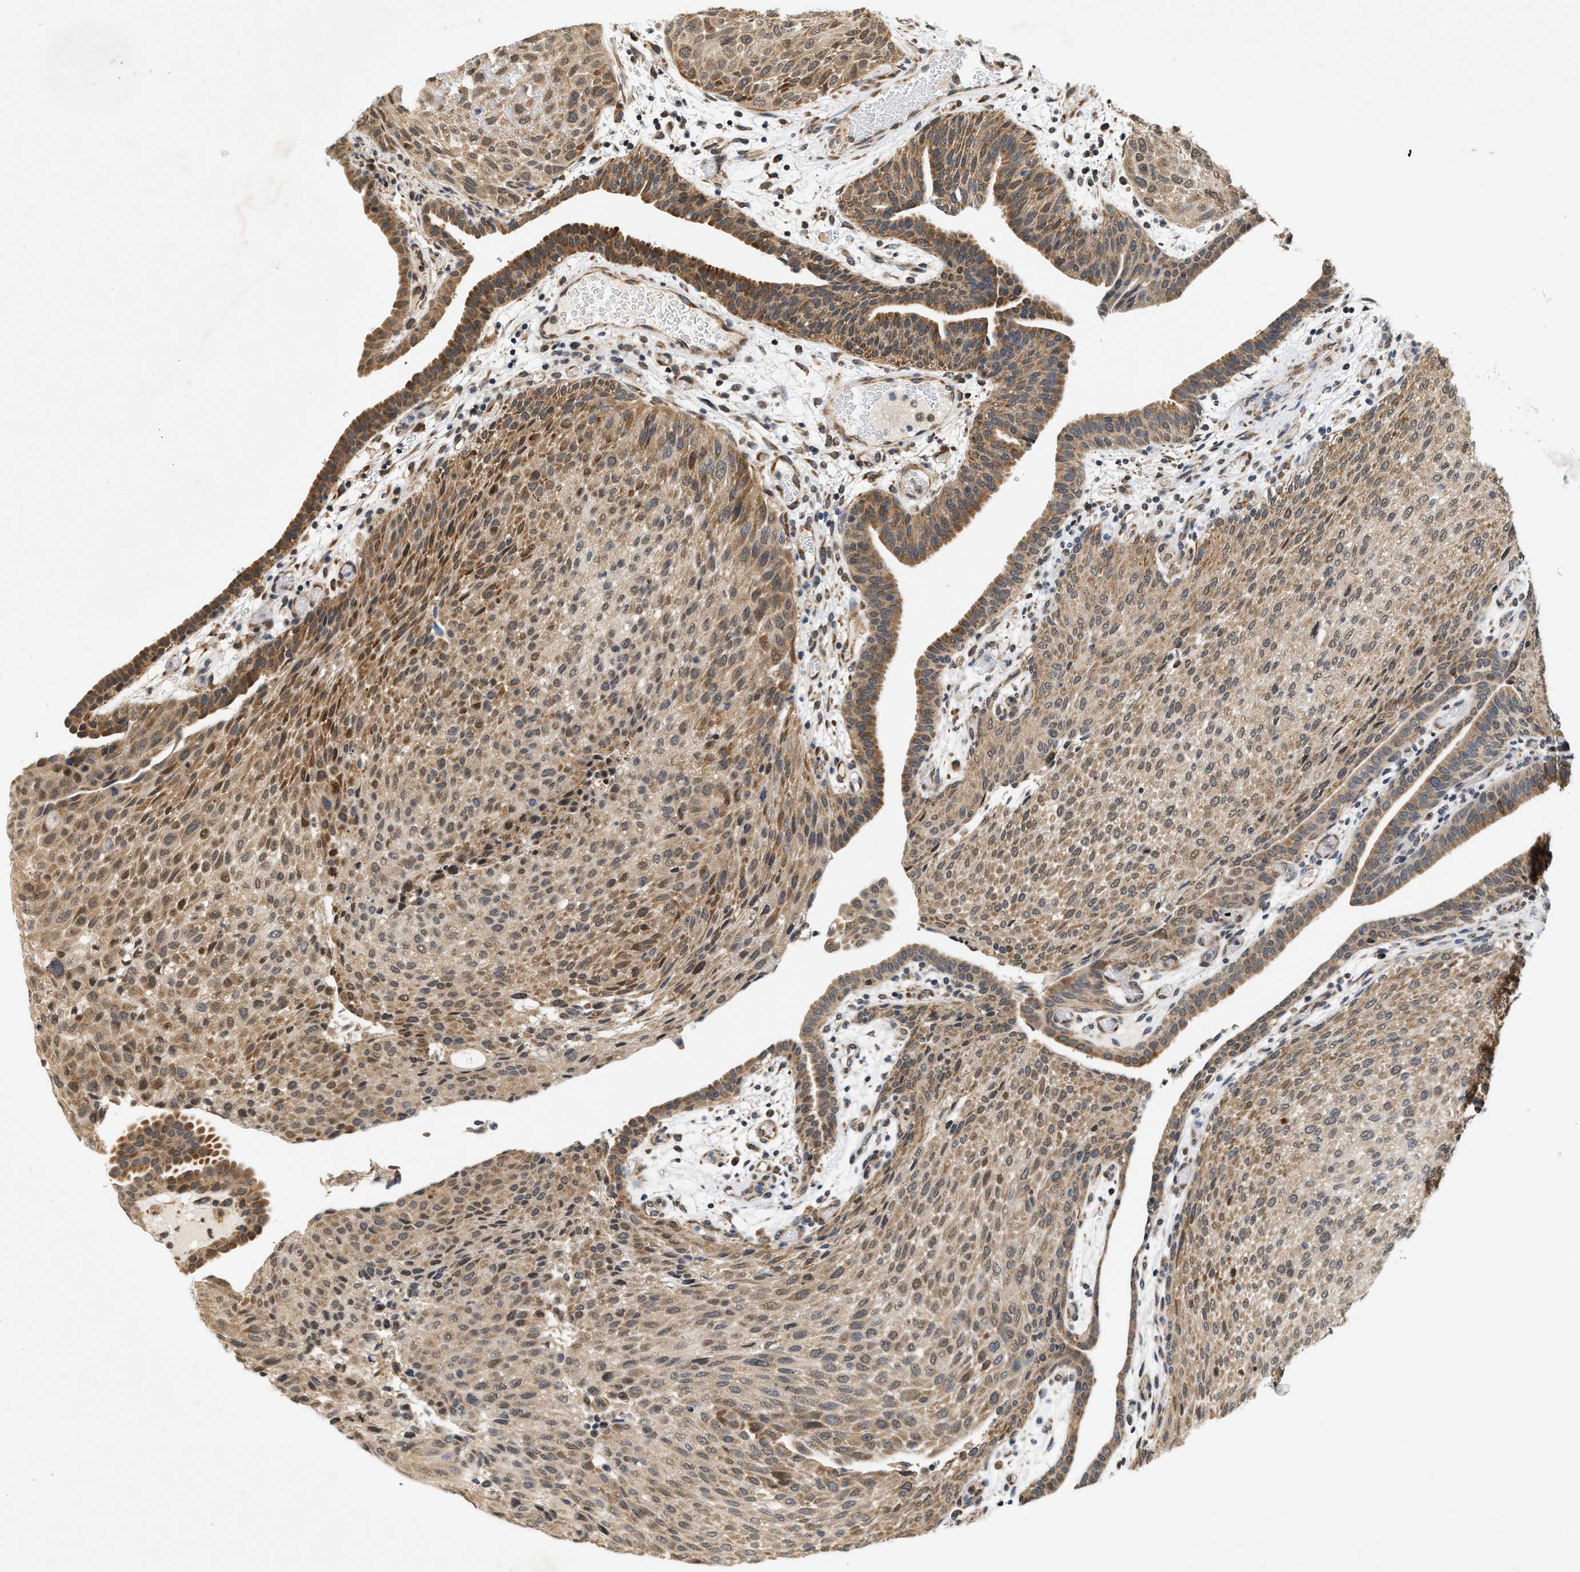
{"staining": {"intensity": "moderate", "quantity": ">75%", "location": "cytoplasmic/membranous"}, "tissue": "urothelial cancer", "cell_type": "Tumor cells", "image_type": "cancer", "snomed": [{"axis": "morphology", "description": "Urothelial carcinoma, Low grade"}, {"axis": "morphology", "description": "Urothelial carcinoma, High grade"}, {"axis": "topography", "description": "Urinary bladder"}], "caption": "A high-resolution photomicrograph shows IHC staining of urothelial cancer, which demonstrates moderate cytoplasmic/membranous positivity in approximately >75% of tumor cells.", "gene": "GIGYF1", "patient": {"sex": "male", "age": 35}}